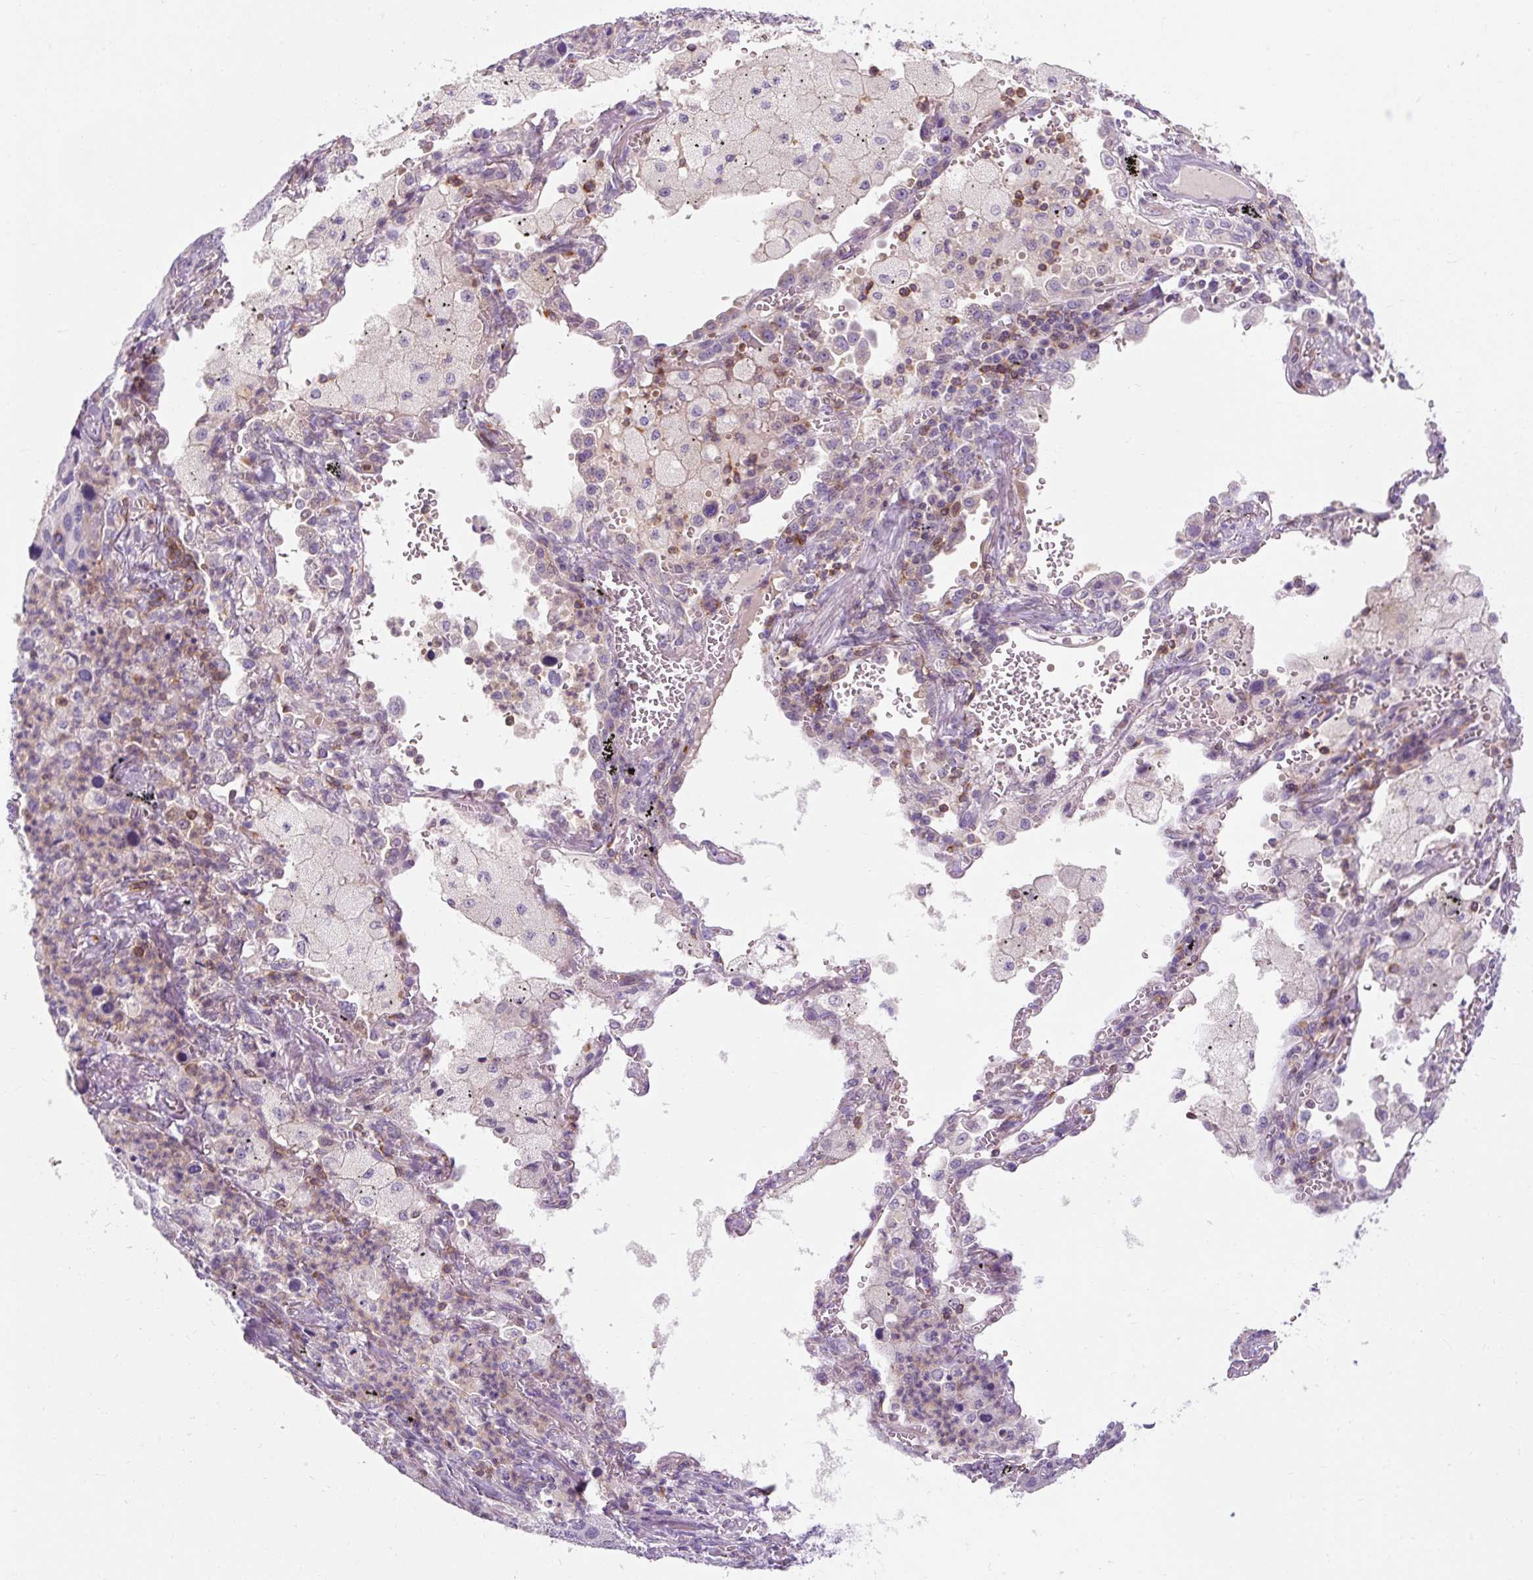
{"staining": {"intensity": "negative", "quantity": "none", "location": "none"}, "tissue": "lung cancer", "cell_type": "Tumor cells", "image_type": "cancer", "snomed": [{"axis": "morphology", "description": "Aneuploidy"}, {"axis": "morphology", "description": "Adenocarcinoma, NOS"}, {"axis": "topography", "description": "Lymph node"}, {"axis": "topography", "description": "Lung"}], "caption": "DAB immunohistochemical staining of human lung adenocarcinoma demonstrates no significant positivity in tumor cells. (DAB immunohistochemistry (IHC) with hematoxylin counter stain).", "gene": "TIGD2", "patient": {"sex": "female", "age": 74}}